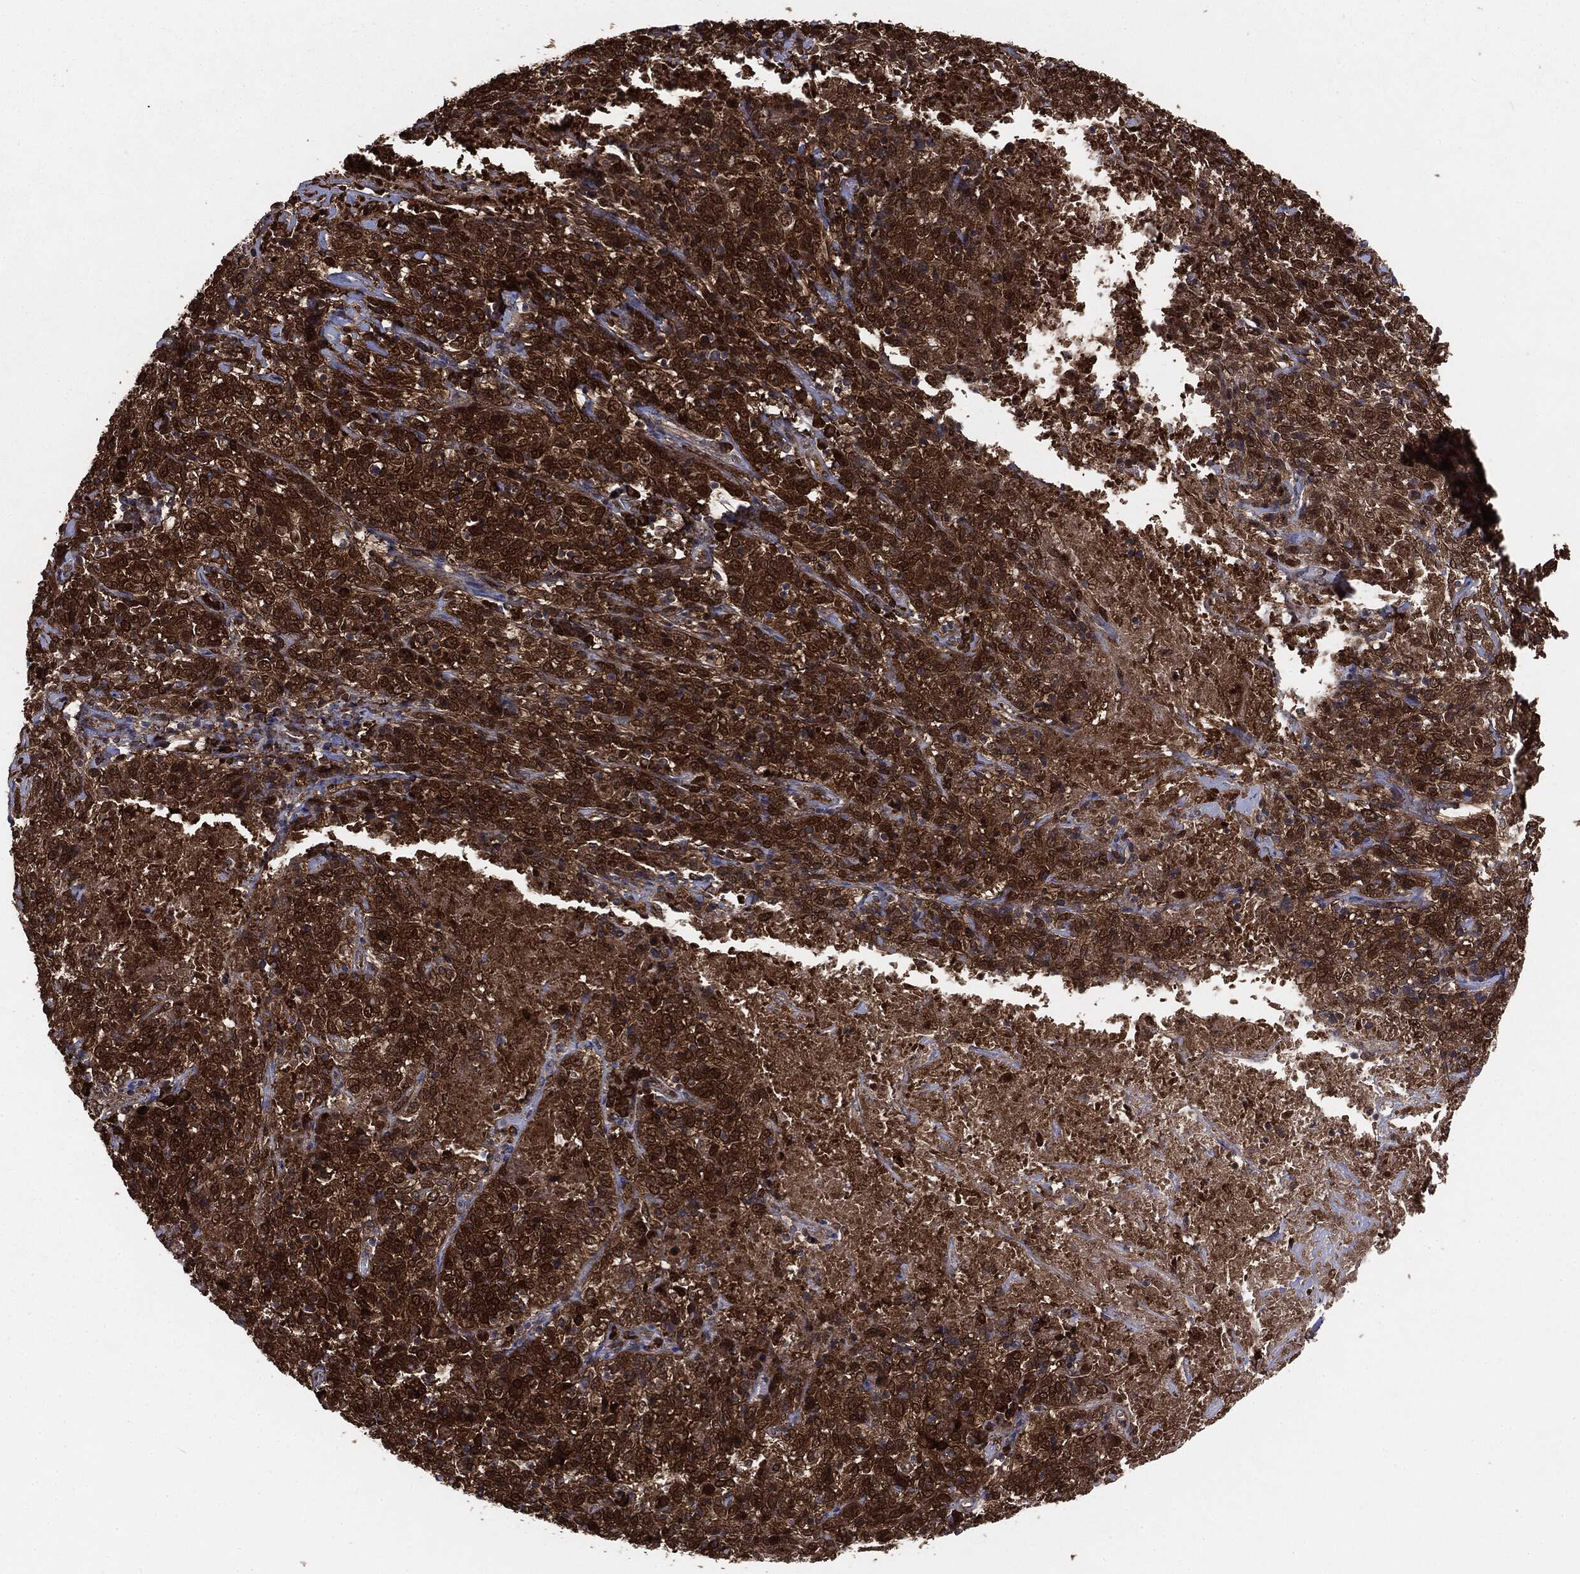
{"staining": {"intensity": "strong", "quantity": ">75%", "location": "cytoplasmic/membranous"}, "tissue": "cervical cancer", "cell_type": "Tumor cells", "image_type": "cancer", "snomed": [{"axis": "morphology", "description": "Squamous cell carcinoma, NOS"}, {"axis": "topography", "description": "Cervix"}], "caption": "DAB immunohistochemical staining of human cervical cancer (squamous cell carcinoma) exhibits strong cytoplasmic/membranous protein expression in approximately >75% of tumor cells. Ihc stains the protein in brown and the nuclei are stained blue.", "gene": "NME1", "patient": {"sex": "female", "age": 46}}